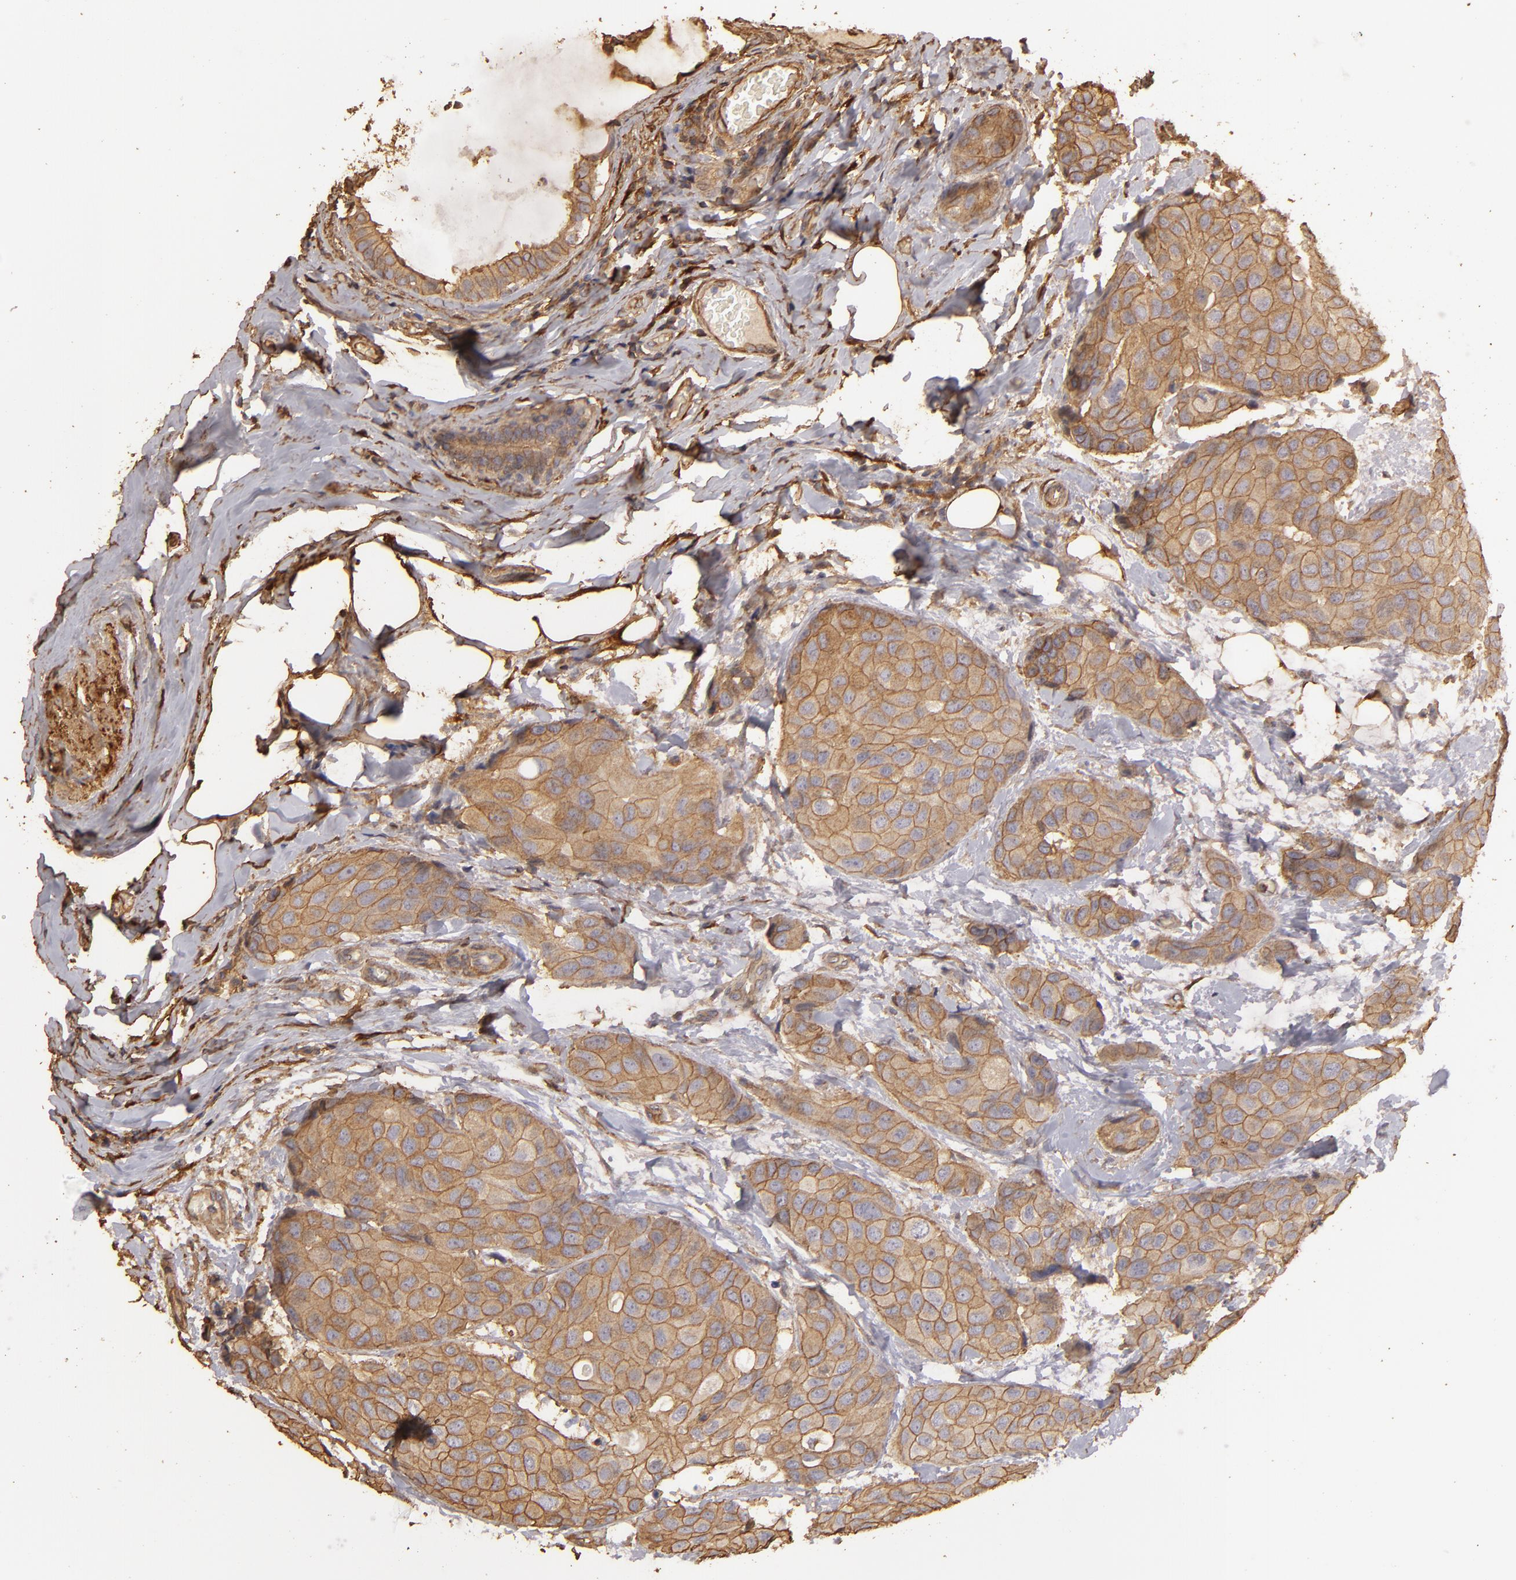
{"staining": {"intensity": "moderate", "quantity": ">75%", "location": "cytoplasmic/membranous"}, "tissue": "breast cancer", "cell_type": "Tumor cells", "image_type": "cancer", "snomed": [{"axis": "morphology", "description": "Duct carcinoma"}, {"axis": "topography", "description": "Breast"}], "caption": "Tumor cells reveal moderate cytoplasmic/membranous positivity in approximately >75% of cells in infiltrating ductal carcinoma (breast). The staining was performed using DAB (3,3'-diaminobenzidine) to visualize the protein expression in brown, while the nuclei were stained in blue with hematoxylin (Magnification: 20x).", "gene": "HSPB6", "patient": {"sex": "female", "age": 68}}